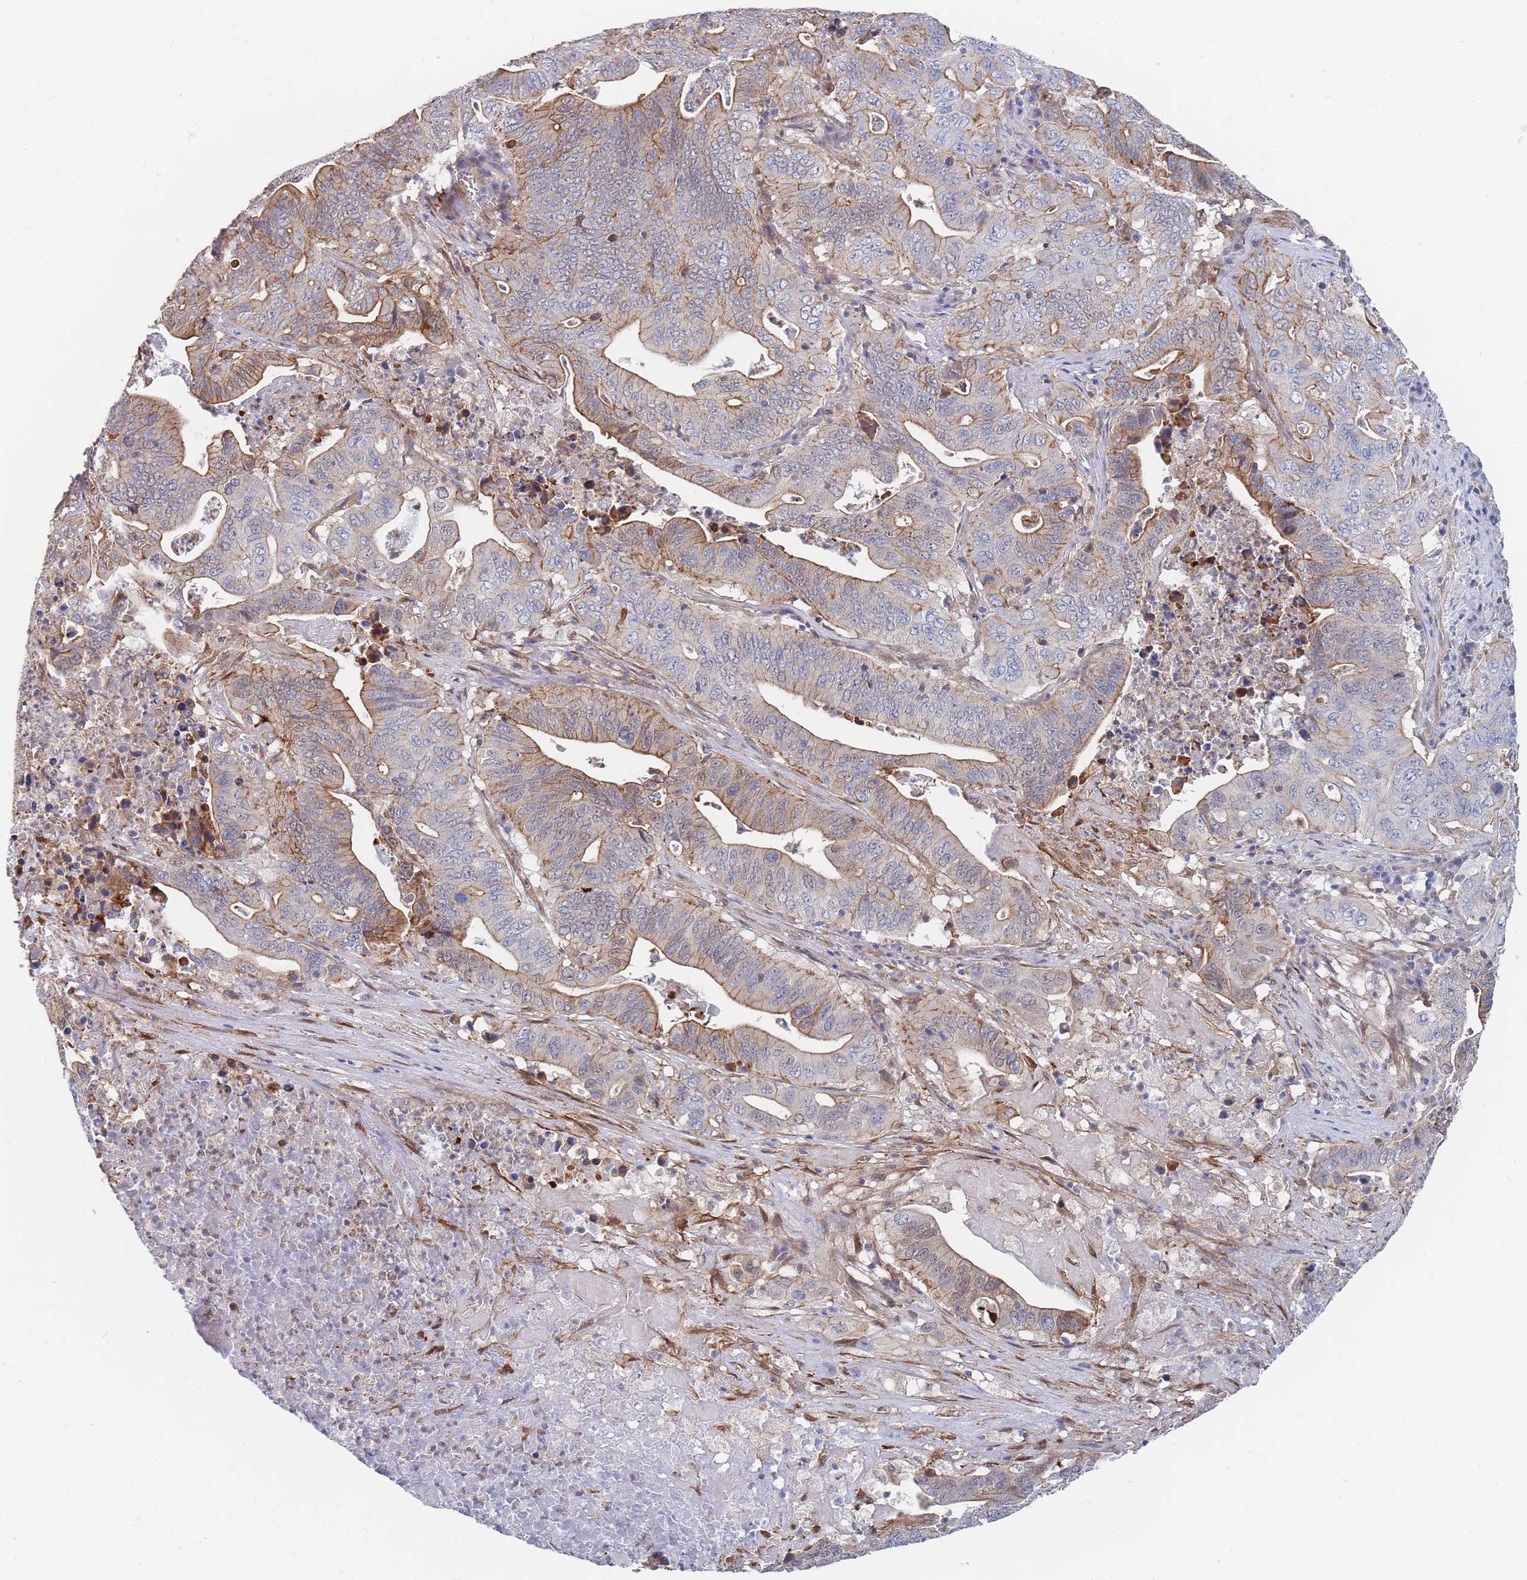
{"staining": {"intensity": "moderate", "quantity": "25%-75%", "location": "cytoplasmic/membranous"}, "tissue": "lung cancer", "cell_type": "Tumor cells", "image_type": "cancer", "snomed": [{"axis": "morphology", "description": "Adenocarcinoma, NOS"}, {"axis": "topography", "description": "Lung"}], "caption": "Lung cancer stained with a protein marker displays moderate staining in tumor cells.", "gene": "G6PC1", "patient": {"sex": "female", "age": 60}}